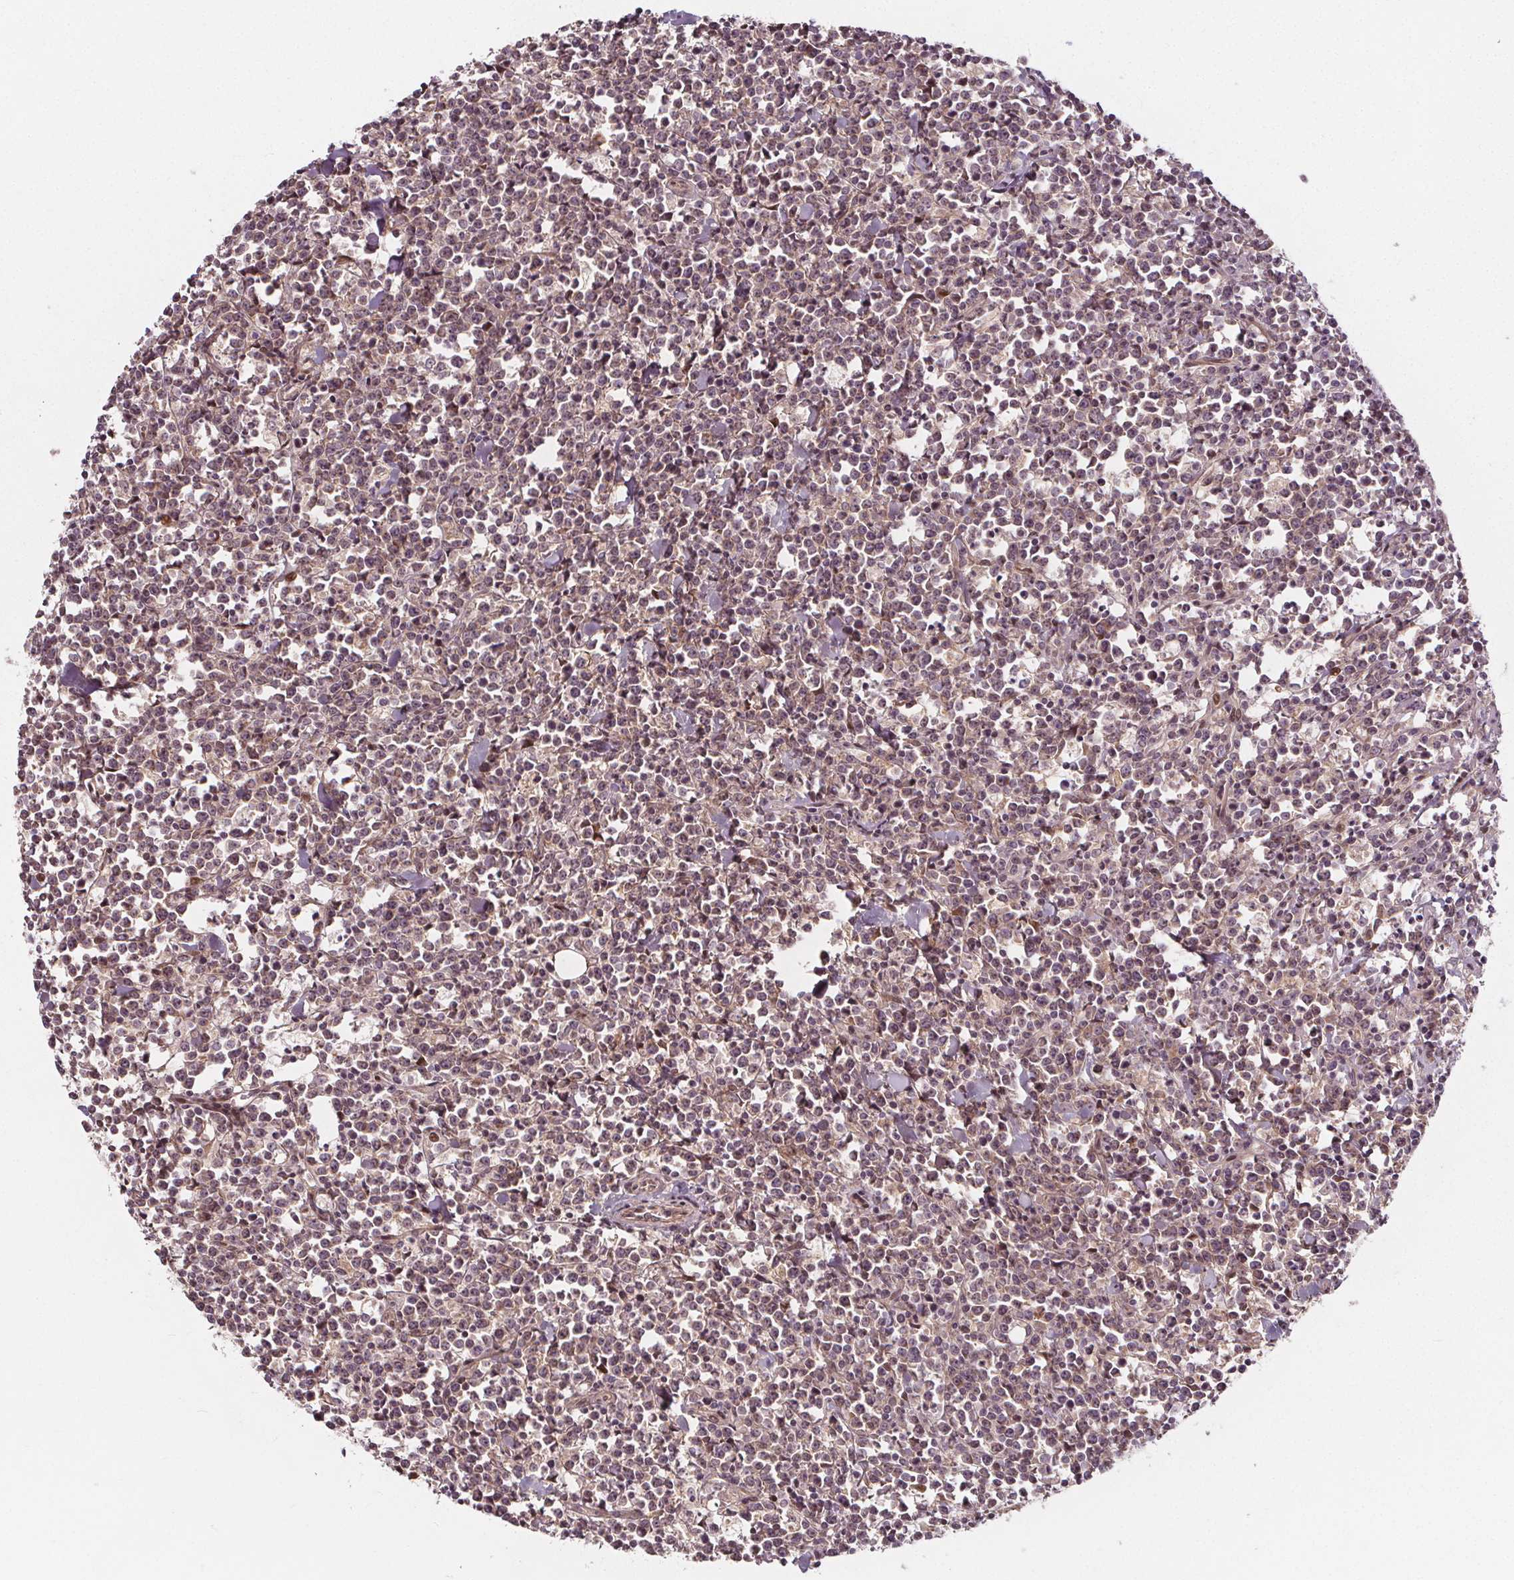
{"staining": {"intensity": "weak", "quantity": "<25%", "location": "nuclear"}, "tissue": "lymphoma", "cell_type": "Tumor cells", "image_type": "cancer", "snomed": [{"axis": "morphology", "description": "Malignant lymphoma, non-Hodgkin's type, High grade"}, {"axis": "topography", "description": "Small intestine"}], "caption": "The photomicrograph exhibits no staining of tumor cells in lymphoma.", "gene": "AKT1S1", "patient": {"sex": "female", "age": 56}}